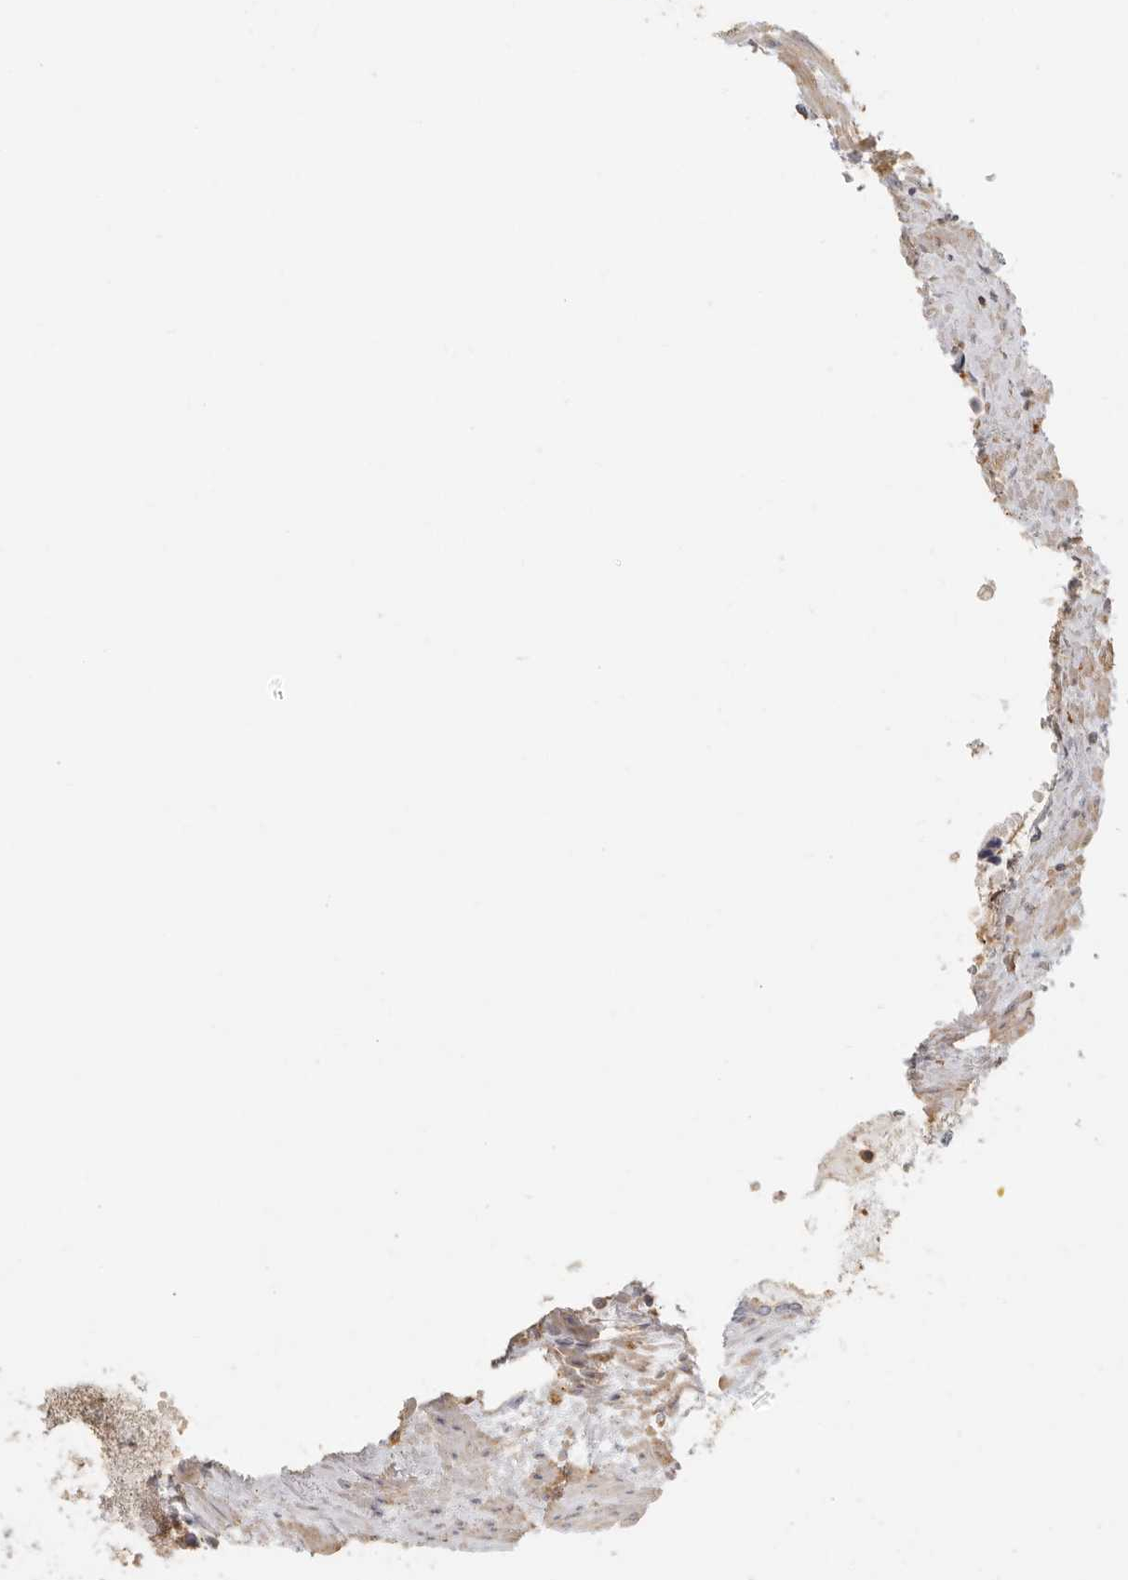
{"staining": {"intensity": "strong", "quantity": ">75%", "location": "cytoplasmic/membranous"}, "tissue": "prostate cancer", "cell_type": "Tumor cells", "image_type": "cancer", "snomed": [{"axis": "morphology", "description": "Adenocarcinoma, High grade"}, {"axis": "topography", "description": "Prostate"}], "caption": "Human prostate high-grade adenocarcinoma stained with a brown dye exhibits strong cytoplasmic/membranous positive expression in about >75% of tumor cells.", "gene": "NIBAN1", "patient": {"sex": "male", "age": 70}}